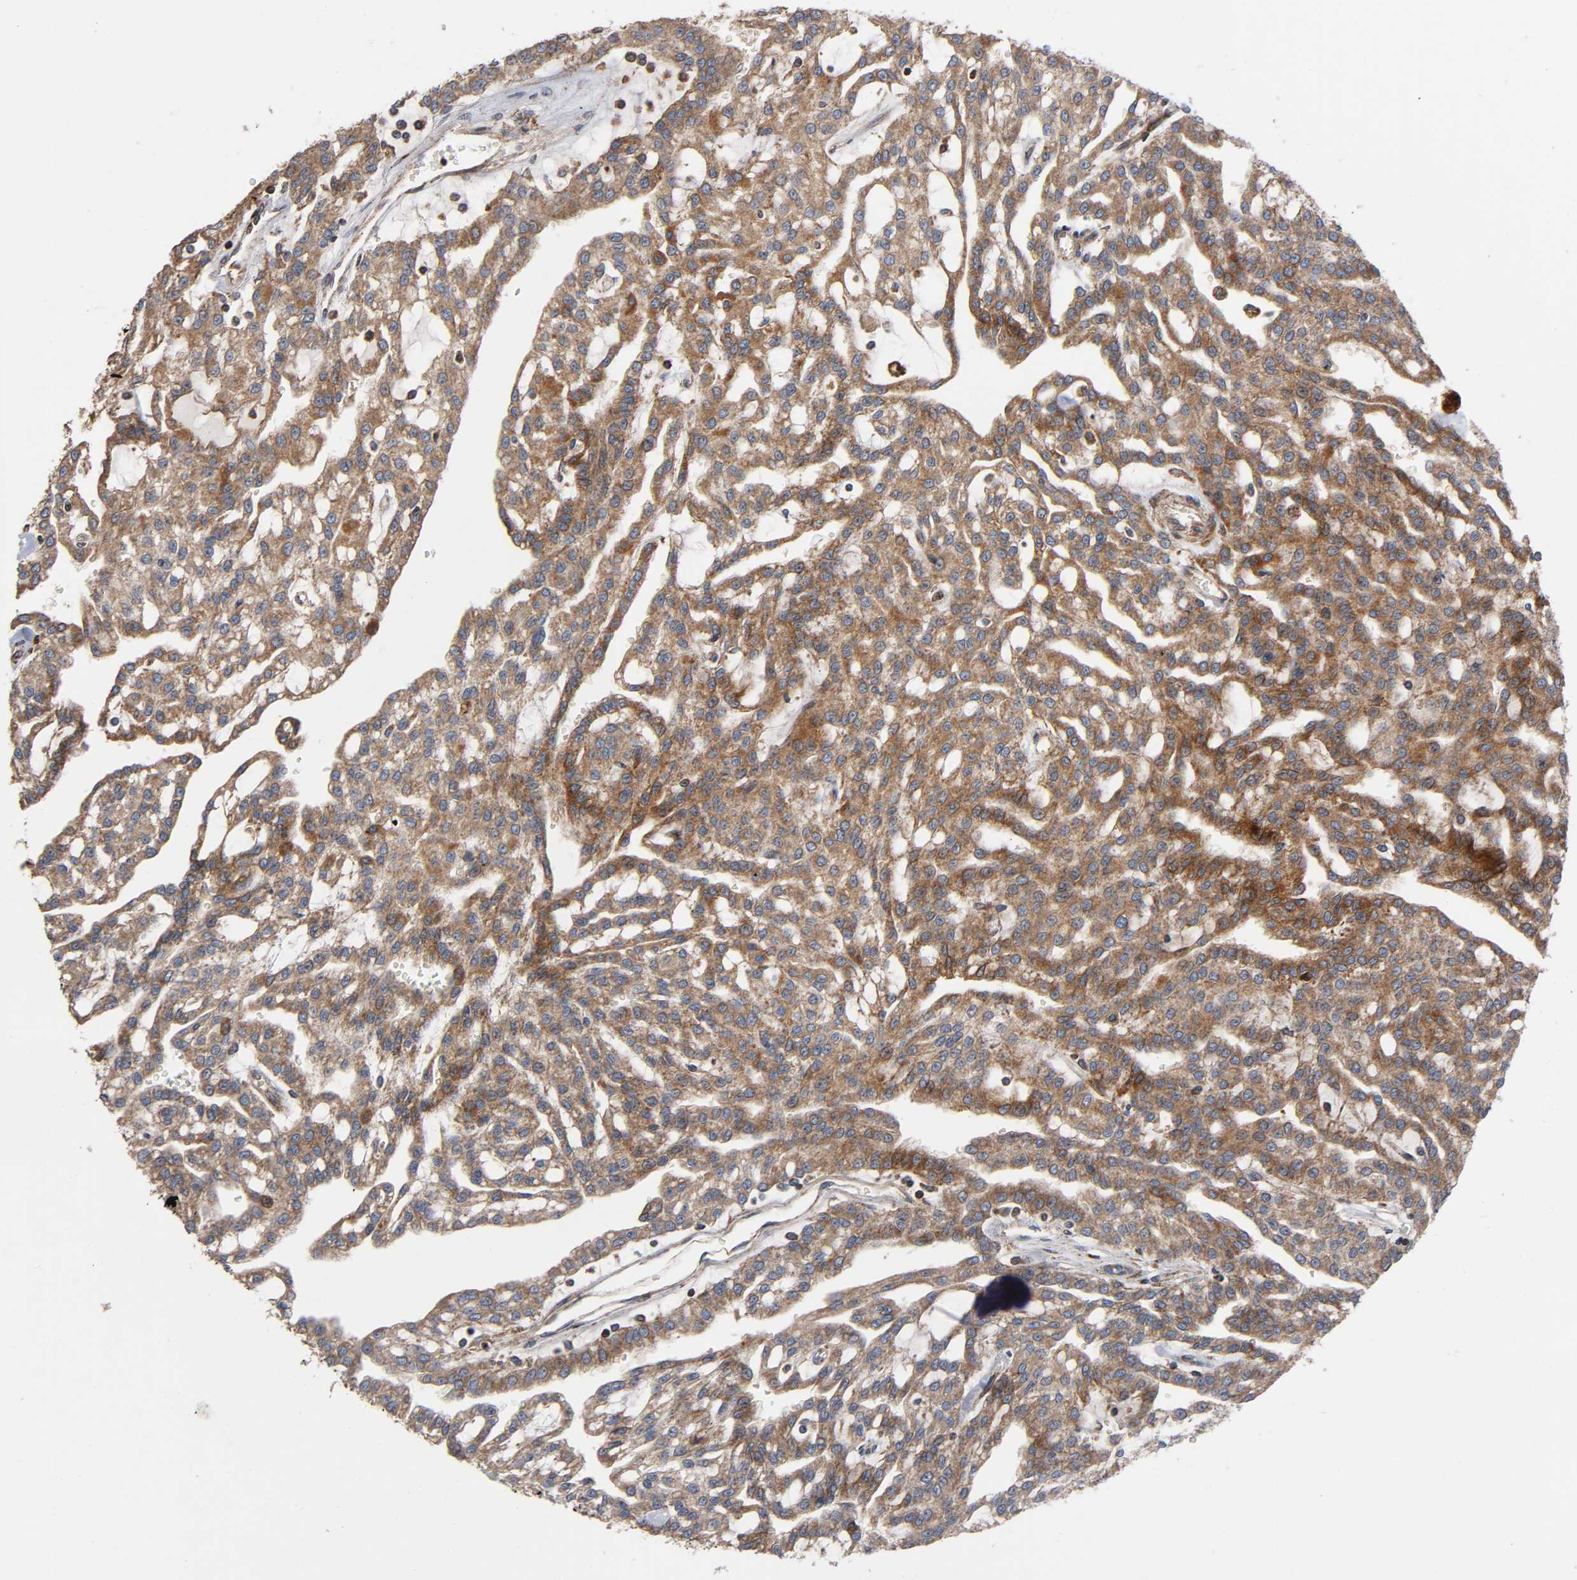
{"staining": {"intensity": "moderate", "quantity": "25%-75%", "location": "cytoplasmic/membranous"}, "tissue": "renal cancer", "cell_type": "Tumor cells", "image_type": "cancer", "snomed": [{"axis": "morphology", "description": "Adenocarcinoma, NOS"}, {"axis": "topography", "description": "Kidney"}], "caption": "Renal cancer tissue shows moderate cytoplasmic/membranous positivity in about 25%-75% of tumor cells, visualized by immunohistochemistry.", "gene": "MAP3K1", "patient": {"sex": "male", "age": 63}}